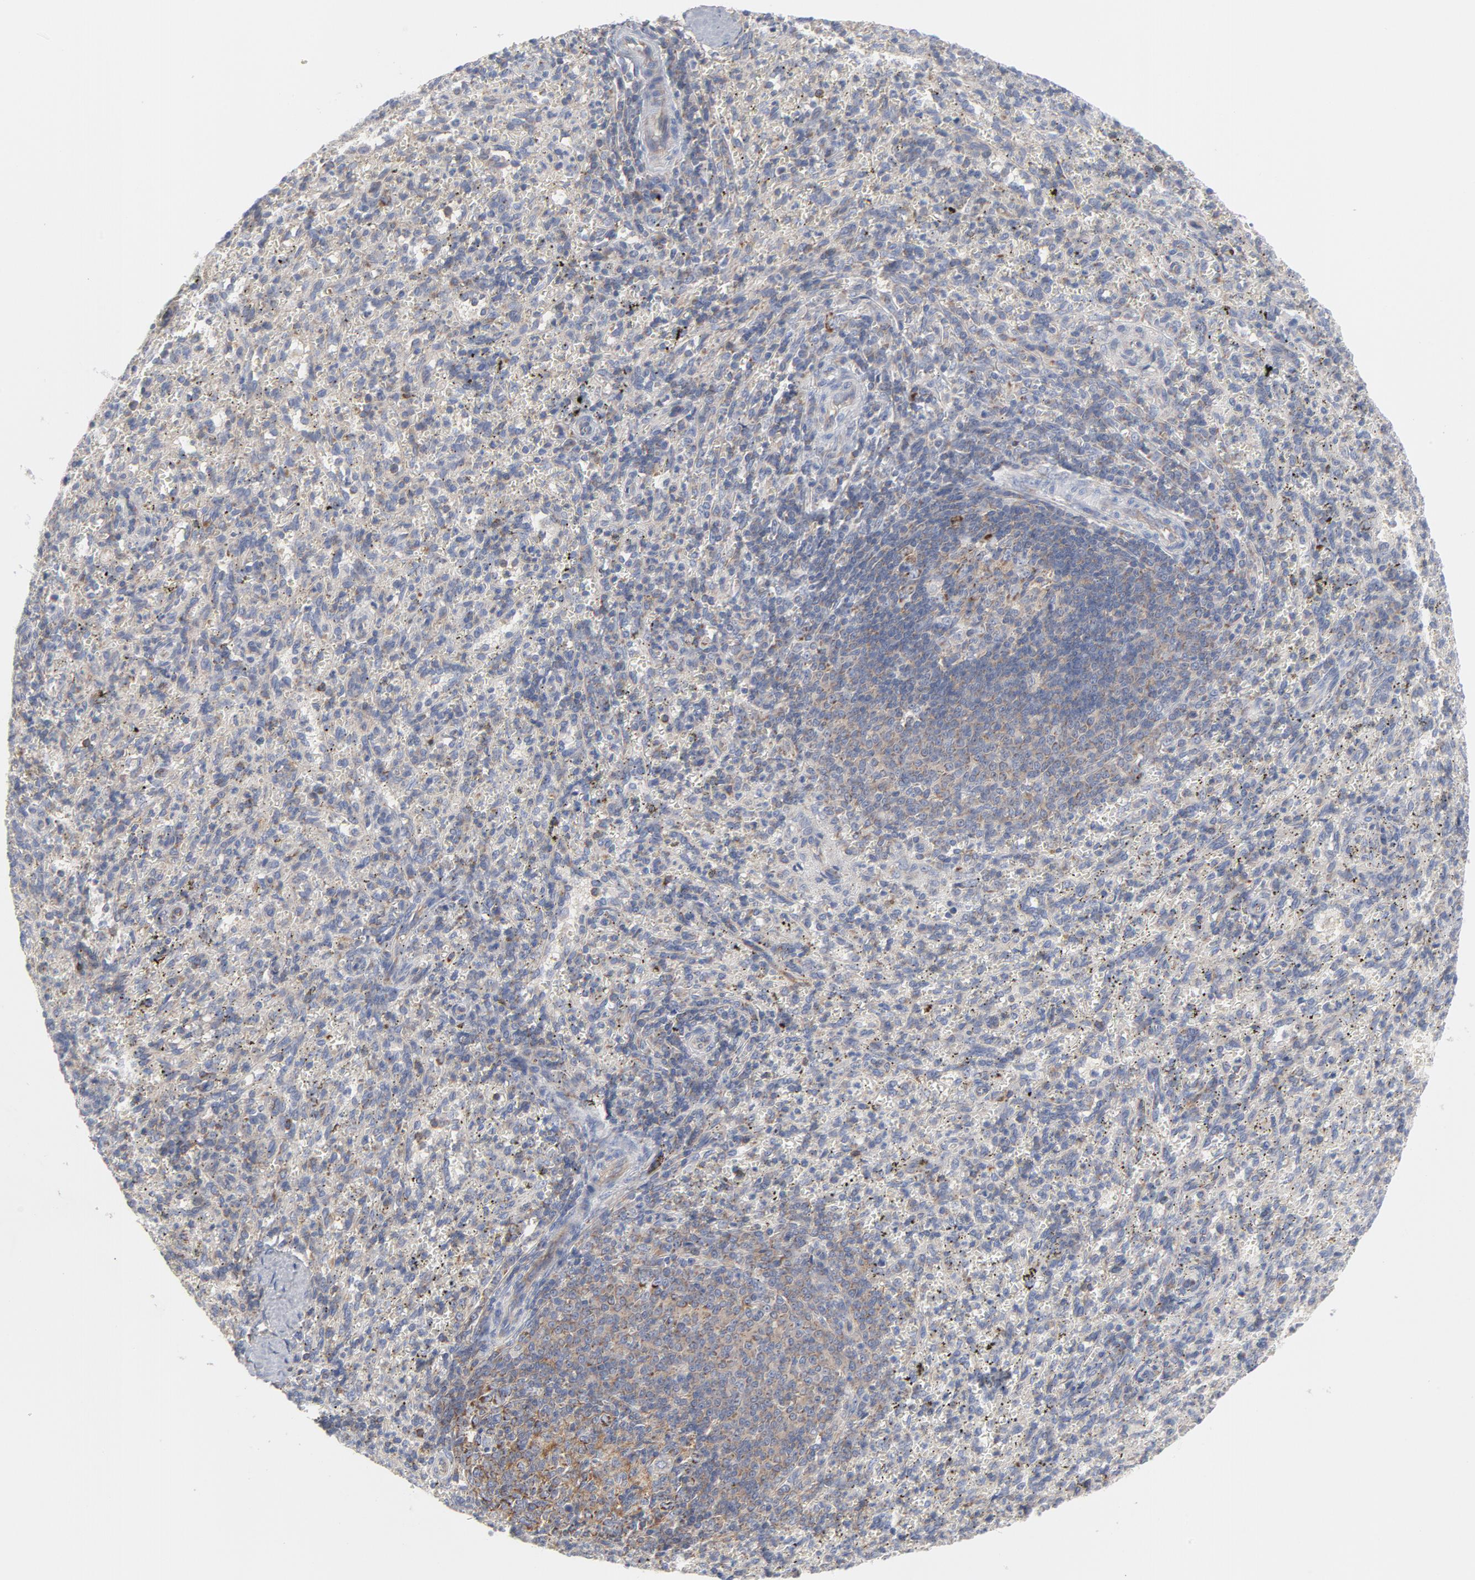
{"staining": {"intensity": "negative", "quantity": "none", "location": "none"}, "tissue": "spleen", "cell_type": "Cells in red pulp", "image_type": "normal", "snomed": [{"axis": "morphology", "description": "Normal tissue, NOS"}, {"axis": "topography", "description": "Spleen"}], "caption": "IHC of unremarkable spleen reveals no staining in cells in red pulp. (Stains: DAB (3,3'-diaminobenzidine) IHC with hematoxylin counter stain, Microscopy: brightfield microscopy at high magnification).", "gene": "OXA1L", "patient": {"sex": "female", "age": 10}}